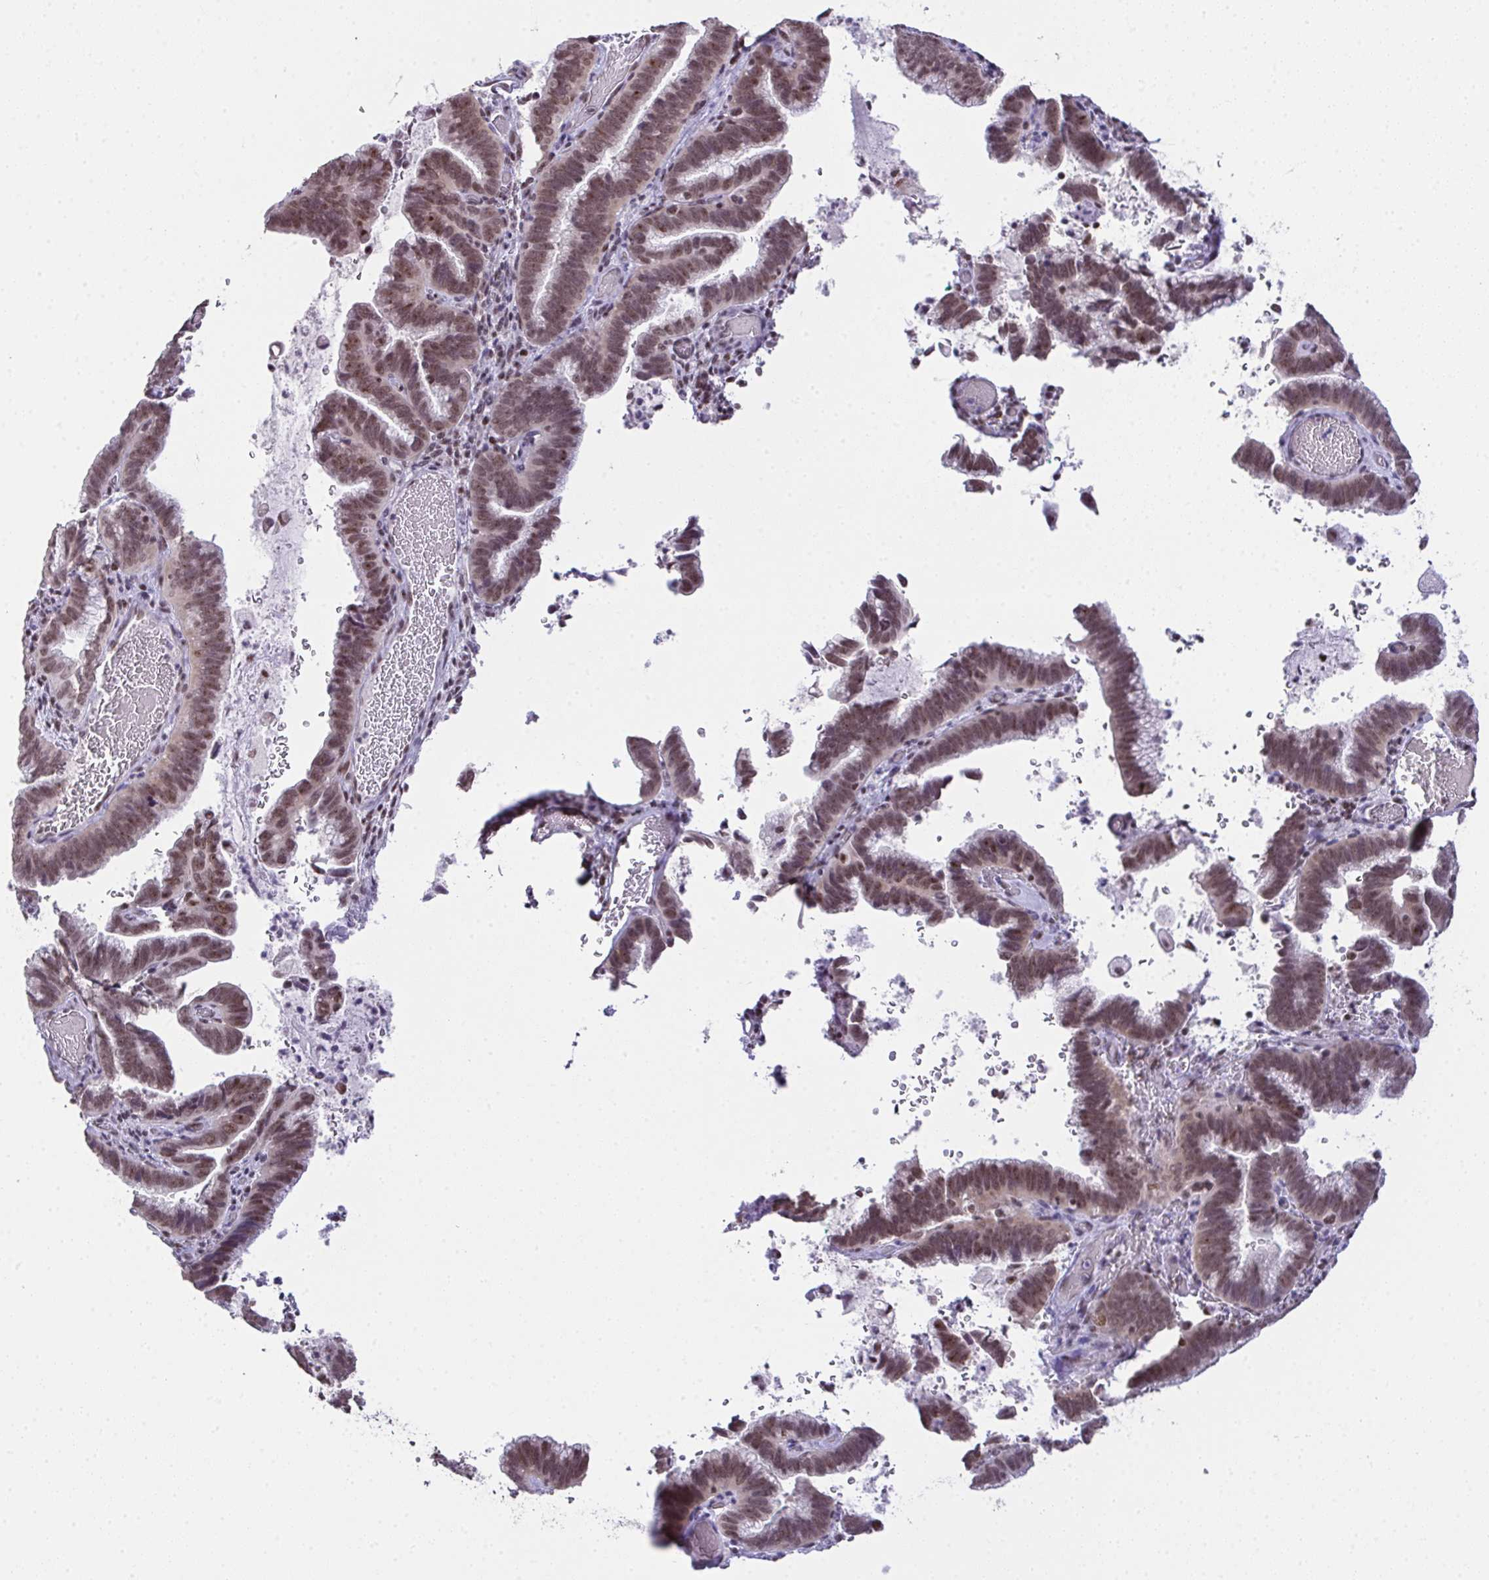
{"staining": {"intensity": "weak", "quantity": ">75%", "location": "nuclear"}, "tissue": "cervical cancer", "cell_type": "Tumor cells", "image_type": "cancer", "snomed": [{"axis": "morphology", "description": "Adenocarcinoma, NOS"}, {"axis": "topography", "description": "Cervix"}], "caption": "IHC image of human cervical adenocarcinoma stained for a protein (brown), which displays low levels of weak nuclear positivity in about >75% of tumor cells.", "gene": "ZNF800", "patient": {"sex": "female", "age": 61}}